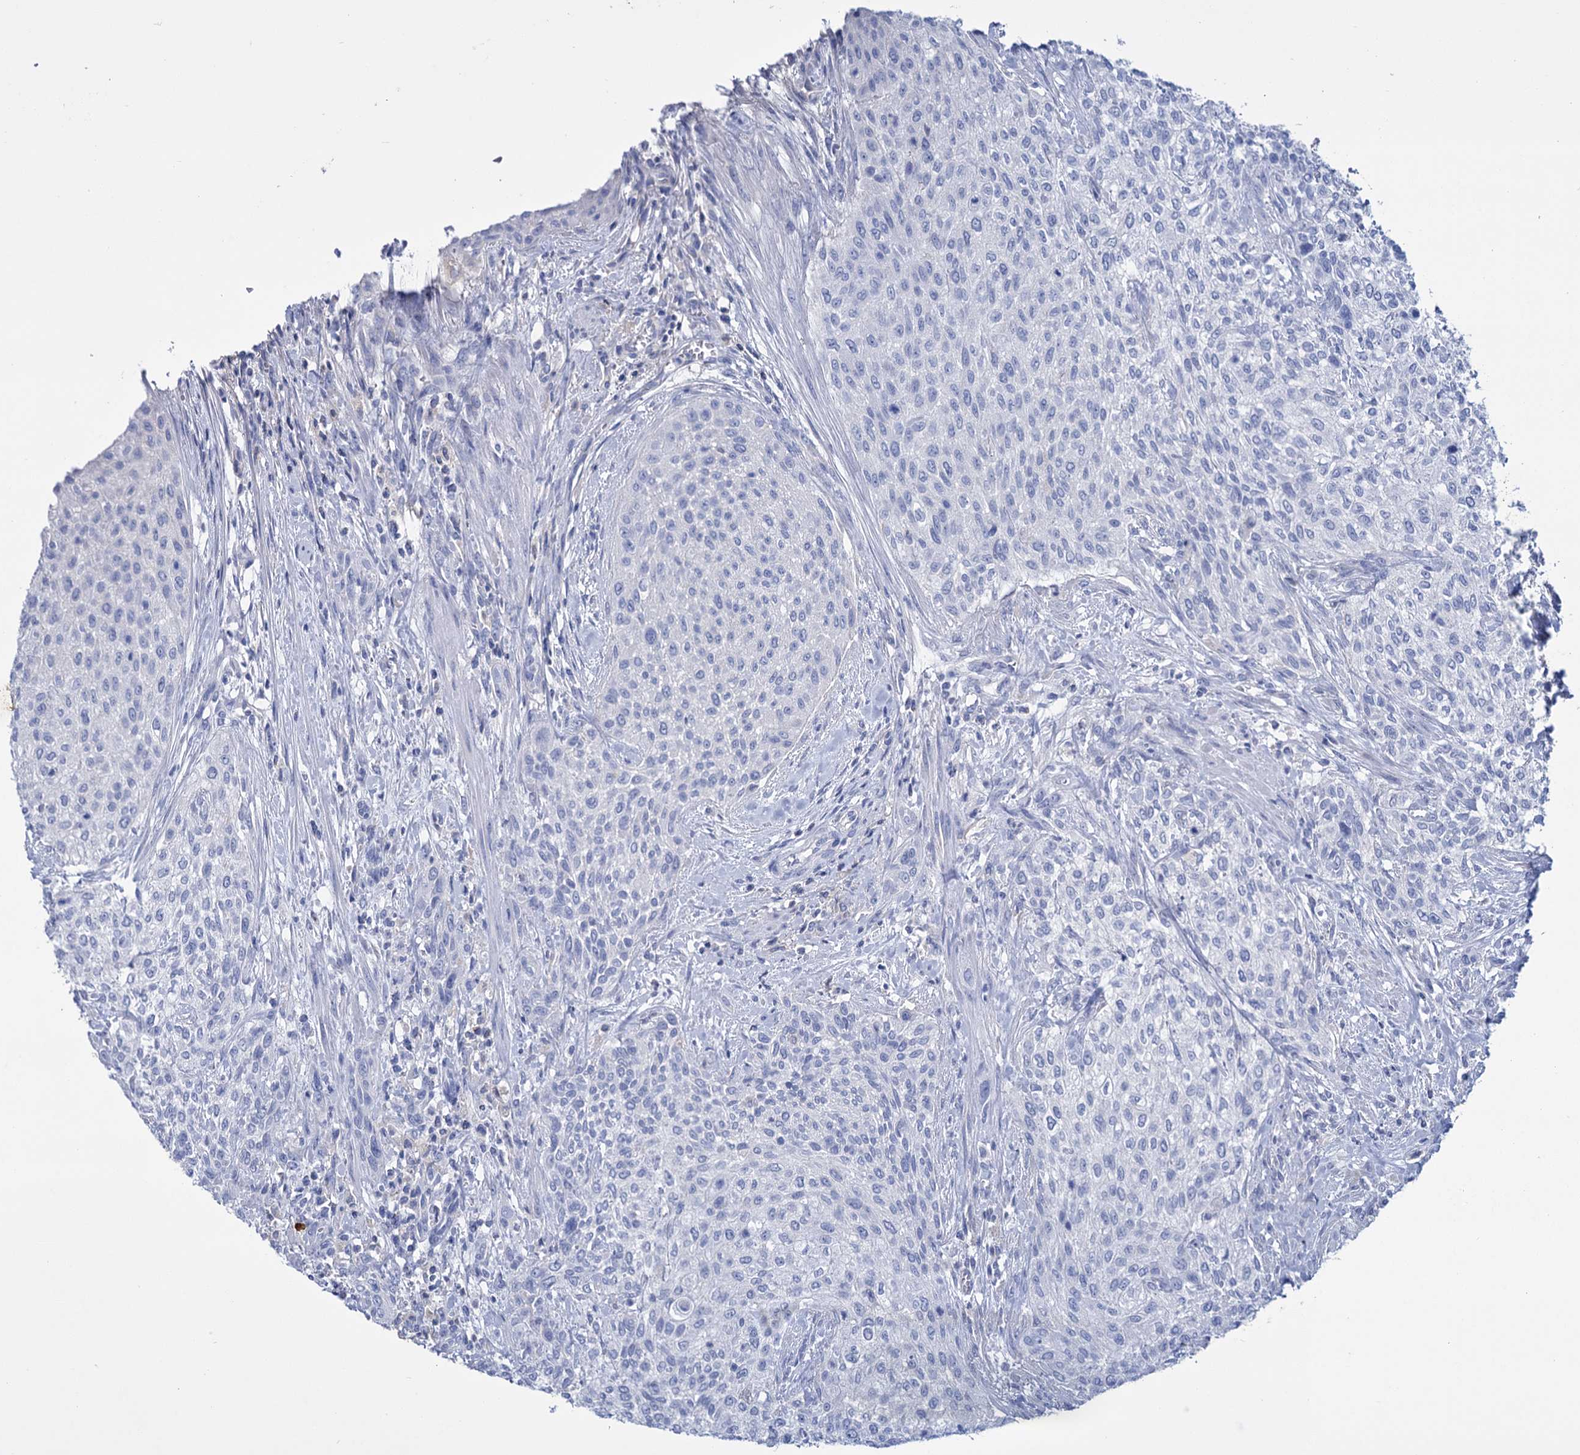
{"staining": {"intensity": "negative", "quantity": "none", "location": "none"}, "tissue": "urothelial cancer", "cell_type": "Tumor cells", "image_type": "cancer", "snomed": [{"axis": "morphology", "description": "Normal tissue, NOS"}, {"axis": "morphology", "description": "Urothelial carcinoma, NOS"}, {"axis": "topography", "description": "Urinary bladder"}, {"axis": "topography", "description": "Peripheral nerve tissue"}], "caption": "A photomicrograph of human urothelial cancer is negative for staining in tumor cells.", "gene": "FBXW12", "patient": {"sex": "male", "age": 35}}